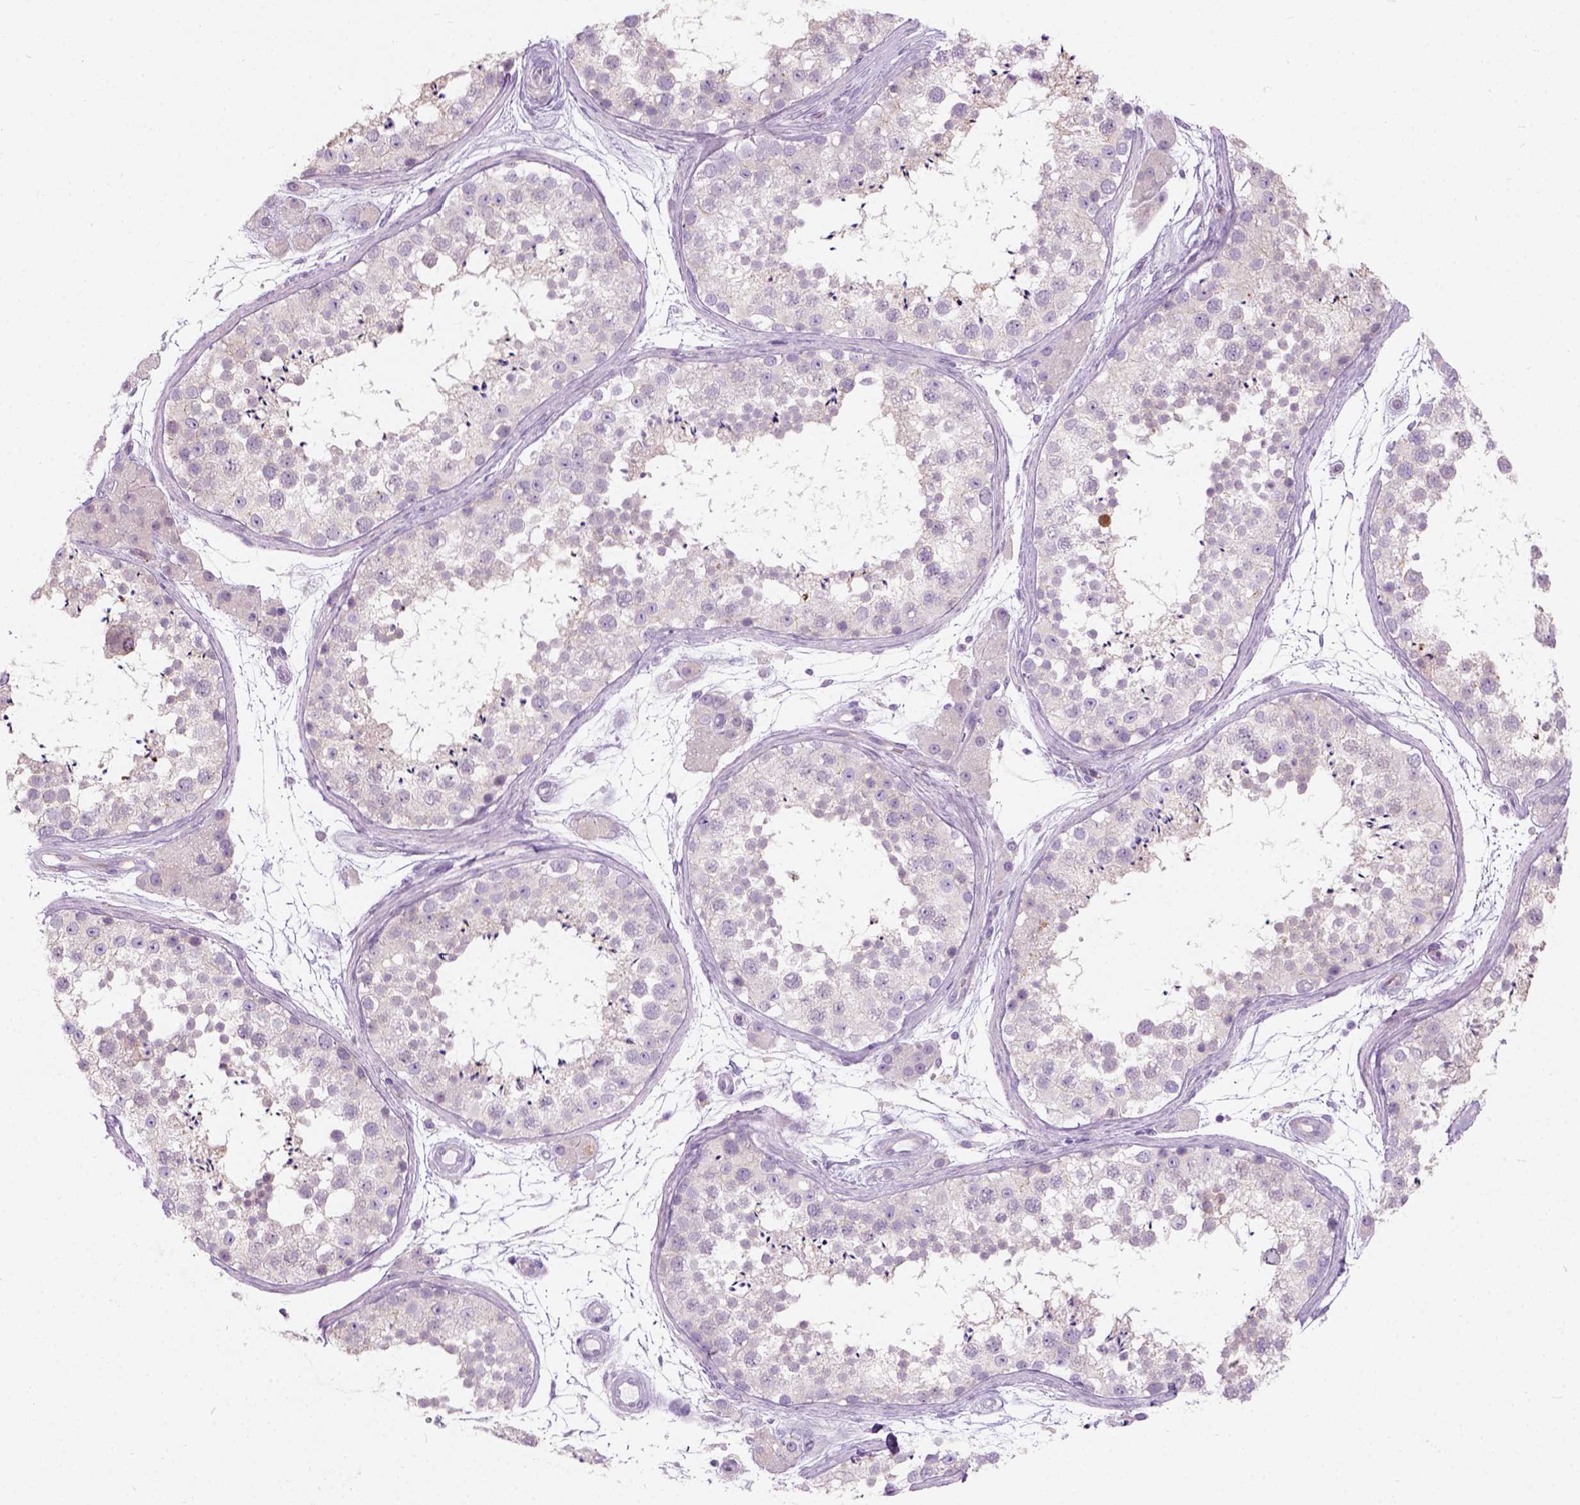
{"staining": {"intensity": "negative", "quantity": "none", "location": "none"}, "tissue": "testis", "cell_type": "Cells in seminiferous ducts", "image_type": "normal", "snomed": [{"axis": "morphology", "description": "Normal tissue, NOS"}, {"axis": "topography", "description": "Testis"}], "caption": "Immunohistochemical staining of unremarkable testis exhibits no significant staining in cells in seminiferous ducts. (Immunohistochemistry (ihc), brightfield microscopy, high magnification).", "gene": "TRIM72", "patient": {"sex": "male", "age": 41}}